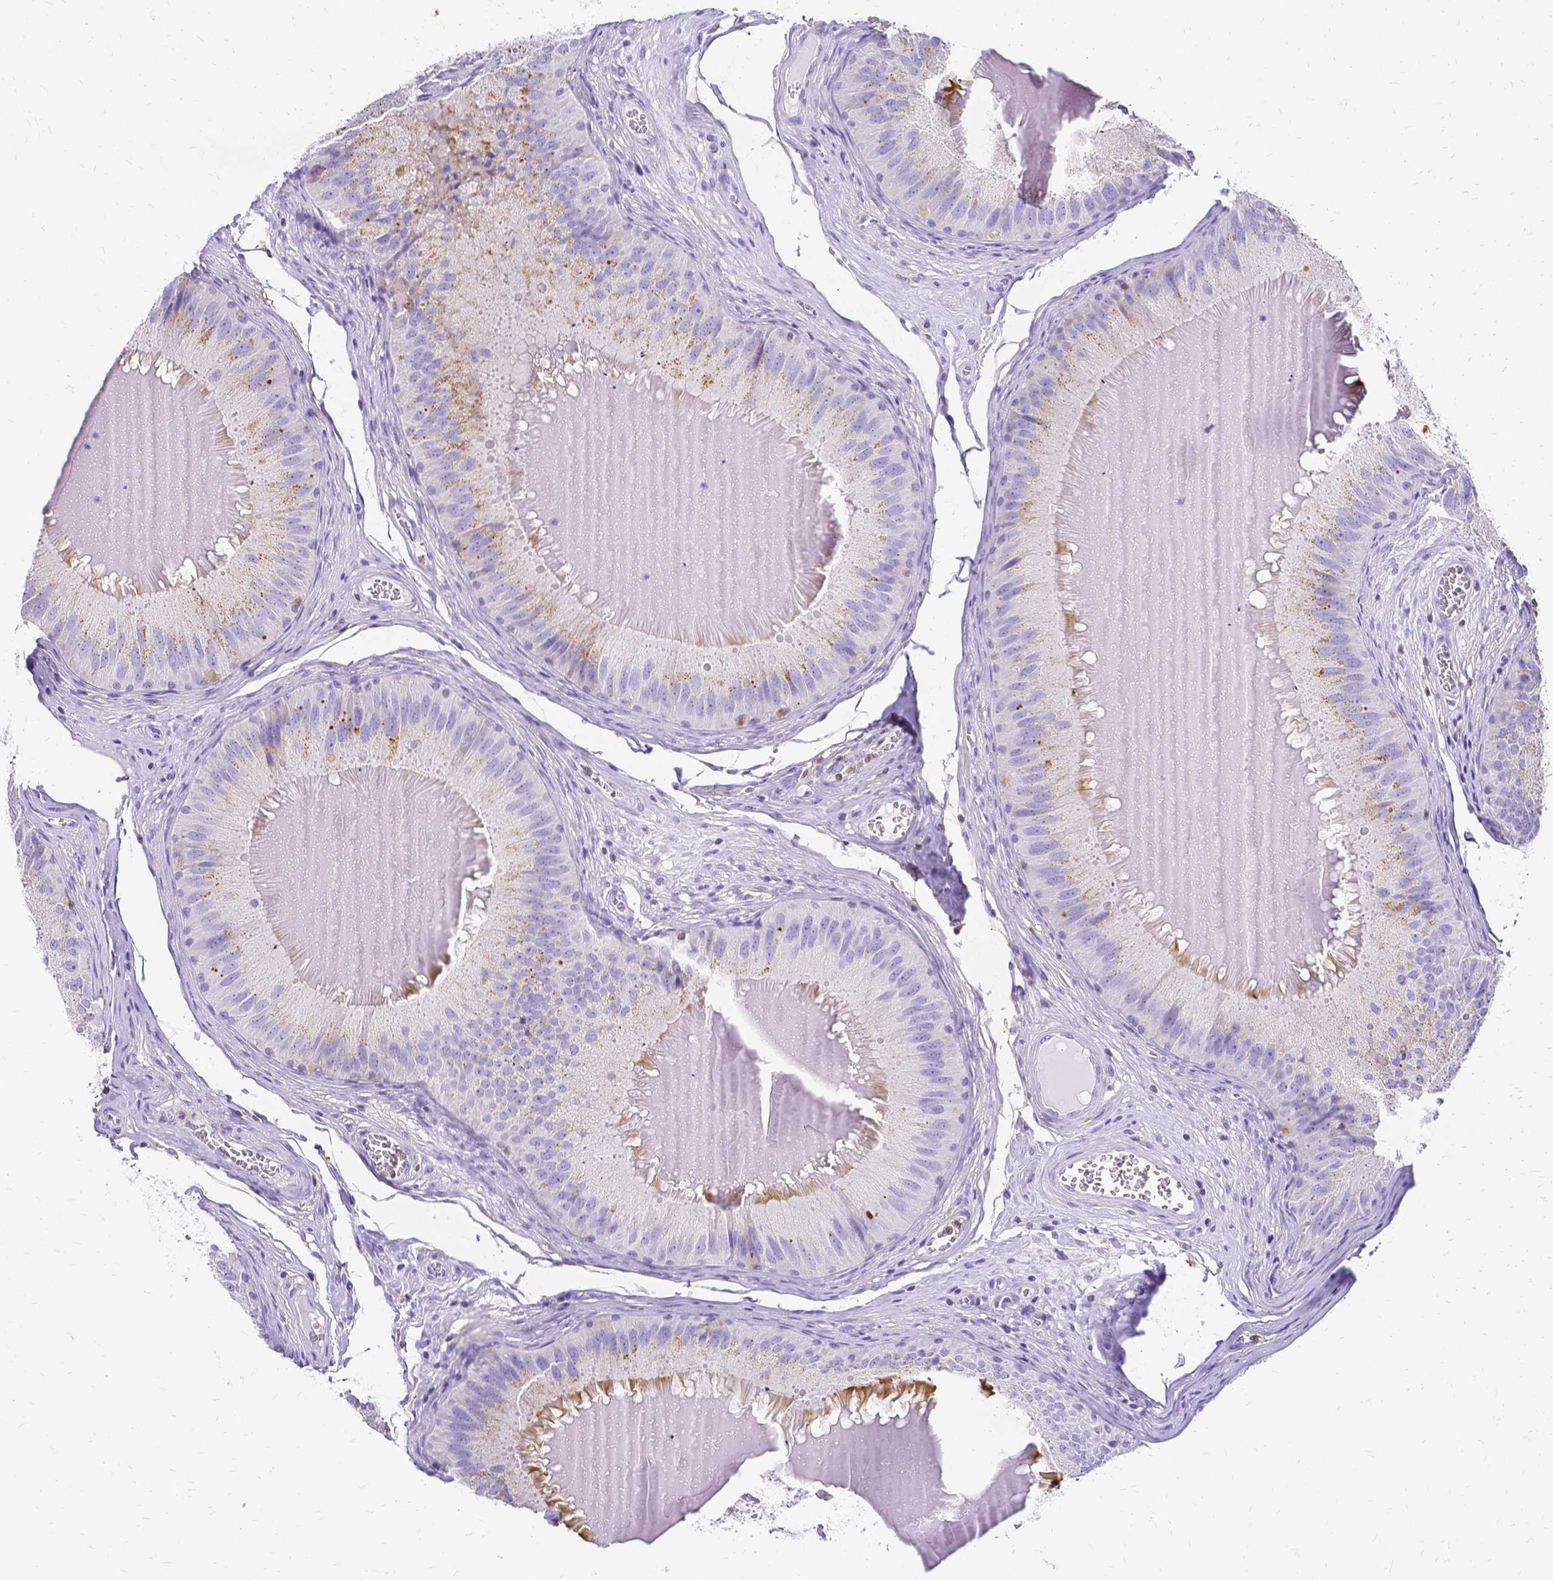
{"staining": {"intensity": "weak", "quantity": "<25%", "location": "cytoplasmic/membranous"}, "tissue": "epididymis", "cell_type": "Glandular cells", "image_type": "normal", "snomed": [{"axis": "morphology", "description": "Normal tissue, NOS"}, {"axis": "topography", "description": "Epididymis, spermatic cord, NOS"}], "caption": "Glandular cells show no significant staining in unremarkable epididymis. The staining is performed using DAB (3,3'-diaminobenzidine) brown chromogen with nuclei counter-stained in using hematoxylin.", "gene": "HSPA12A", "patient": {"sex": "male", "age": 39}}